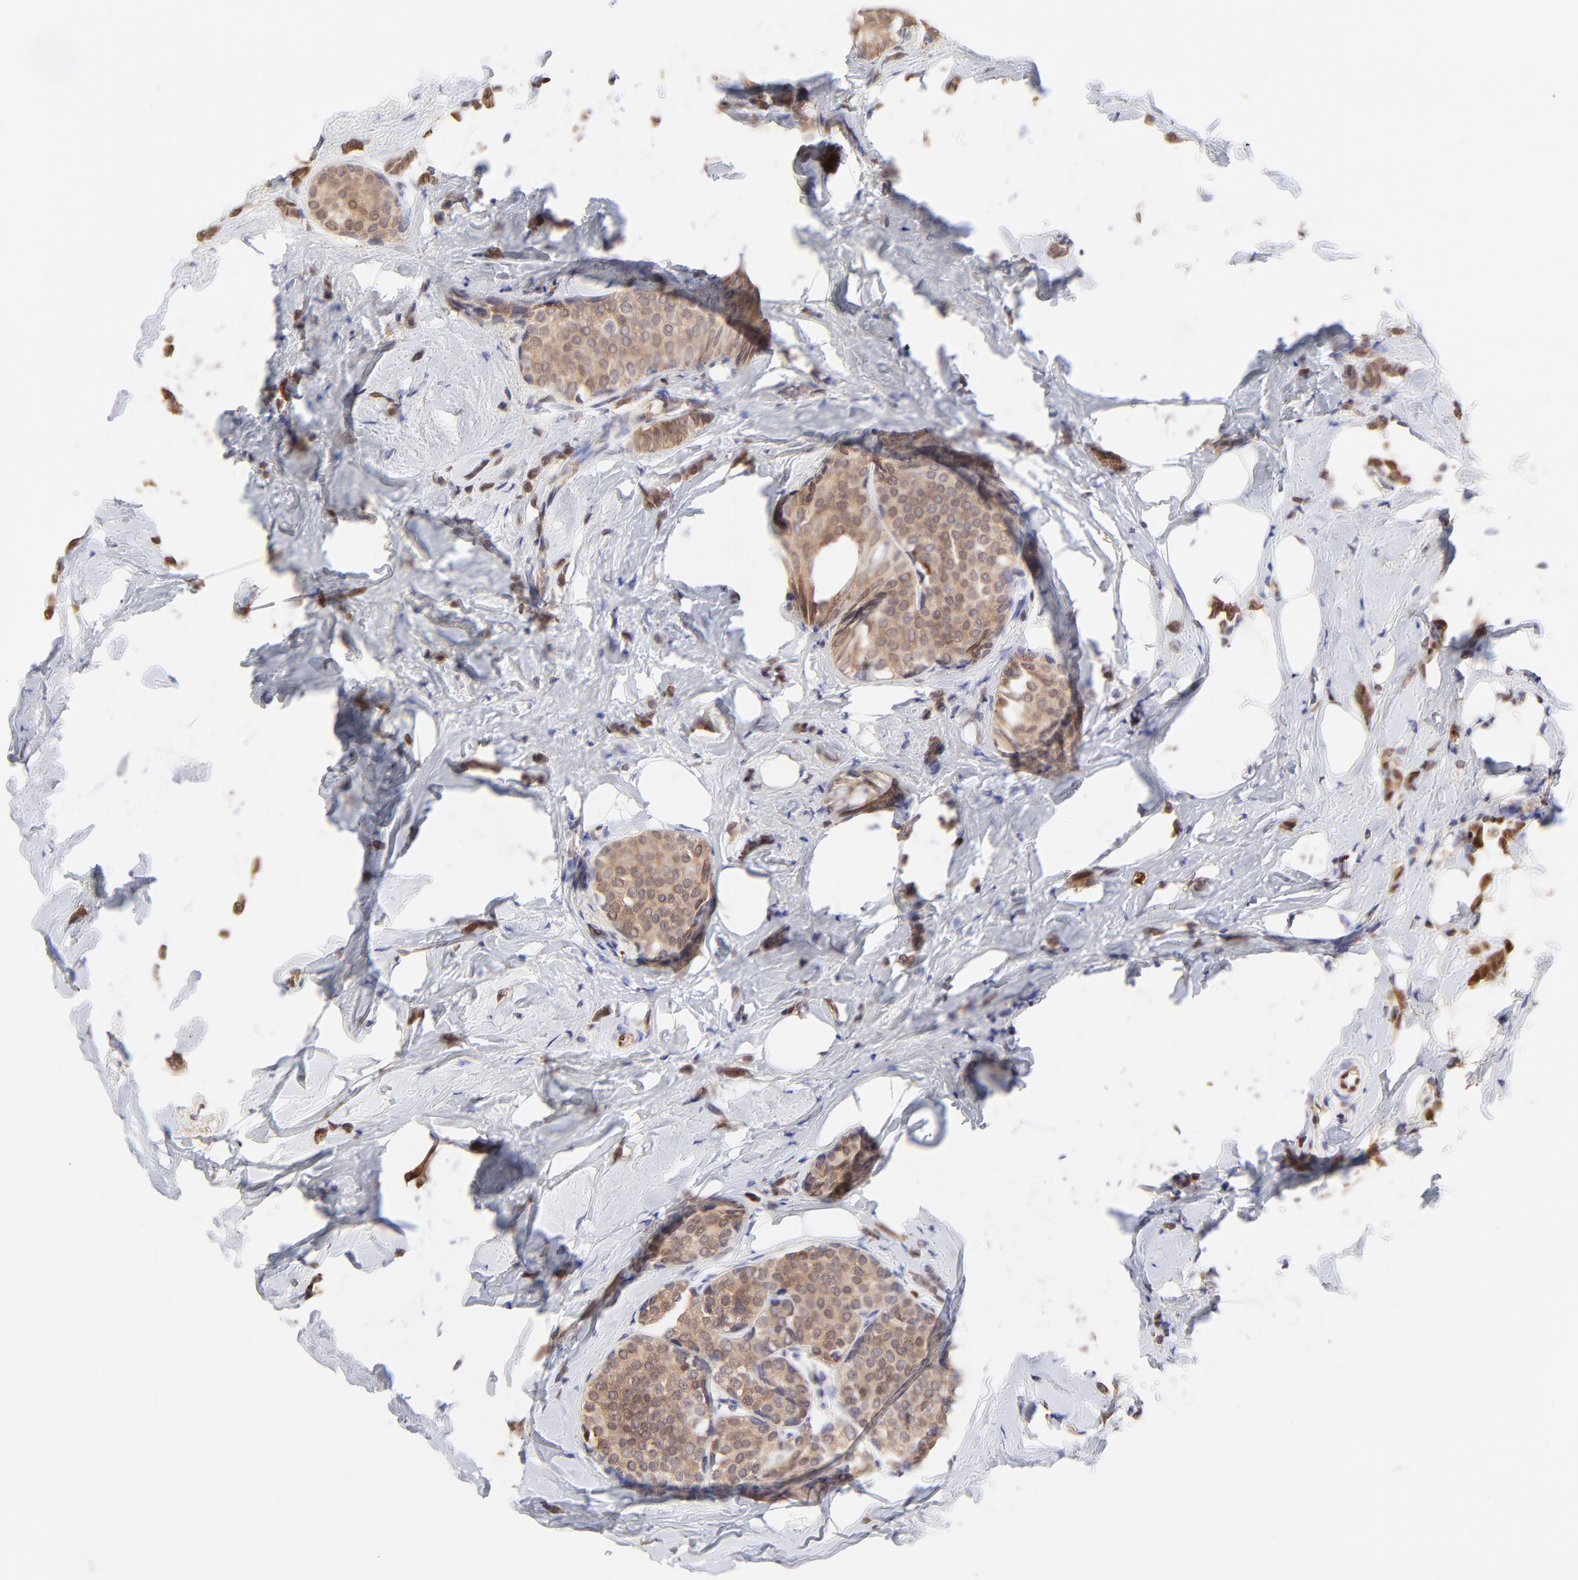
{"staining": {"intensity": "moderate", "quantity": ">75%", "location": "cytoplasmic/membranous"}, "tissue": "breast cancer", "cell_type": "Tumor cells", "image_type": "cancer", "snomed": [{"axis": "morphology", "description": "Lobular carcinoma"}, {"axis": "topography", "description": "Breast"}], "caption": "About >75% of tumor cells in breast lobular carcinoma exhibit moderate cytoplasmic/membranous protein staining as visualized by brown immunohistochemical staining.", "gene": "HYAL1", "patient": {"sex": "female", "age": 64}}